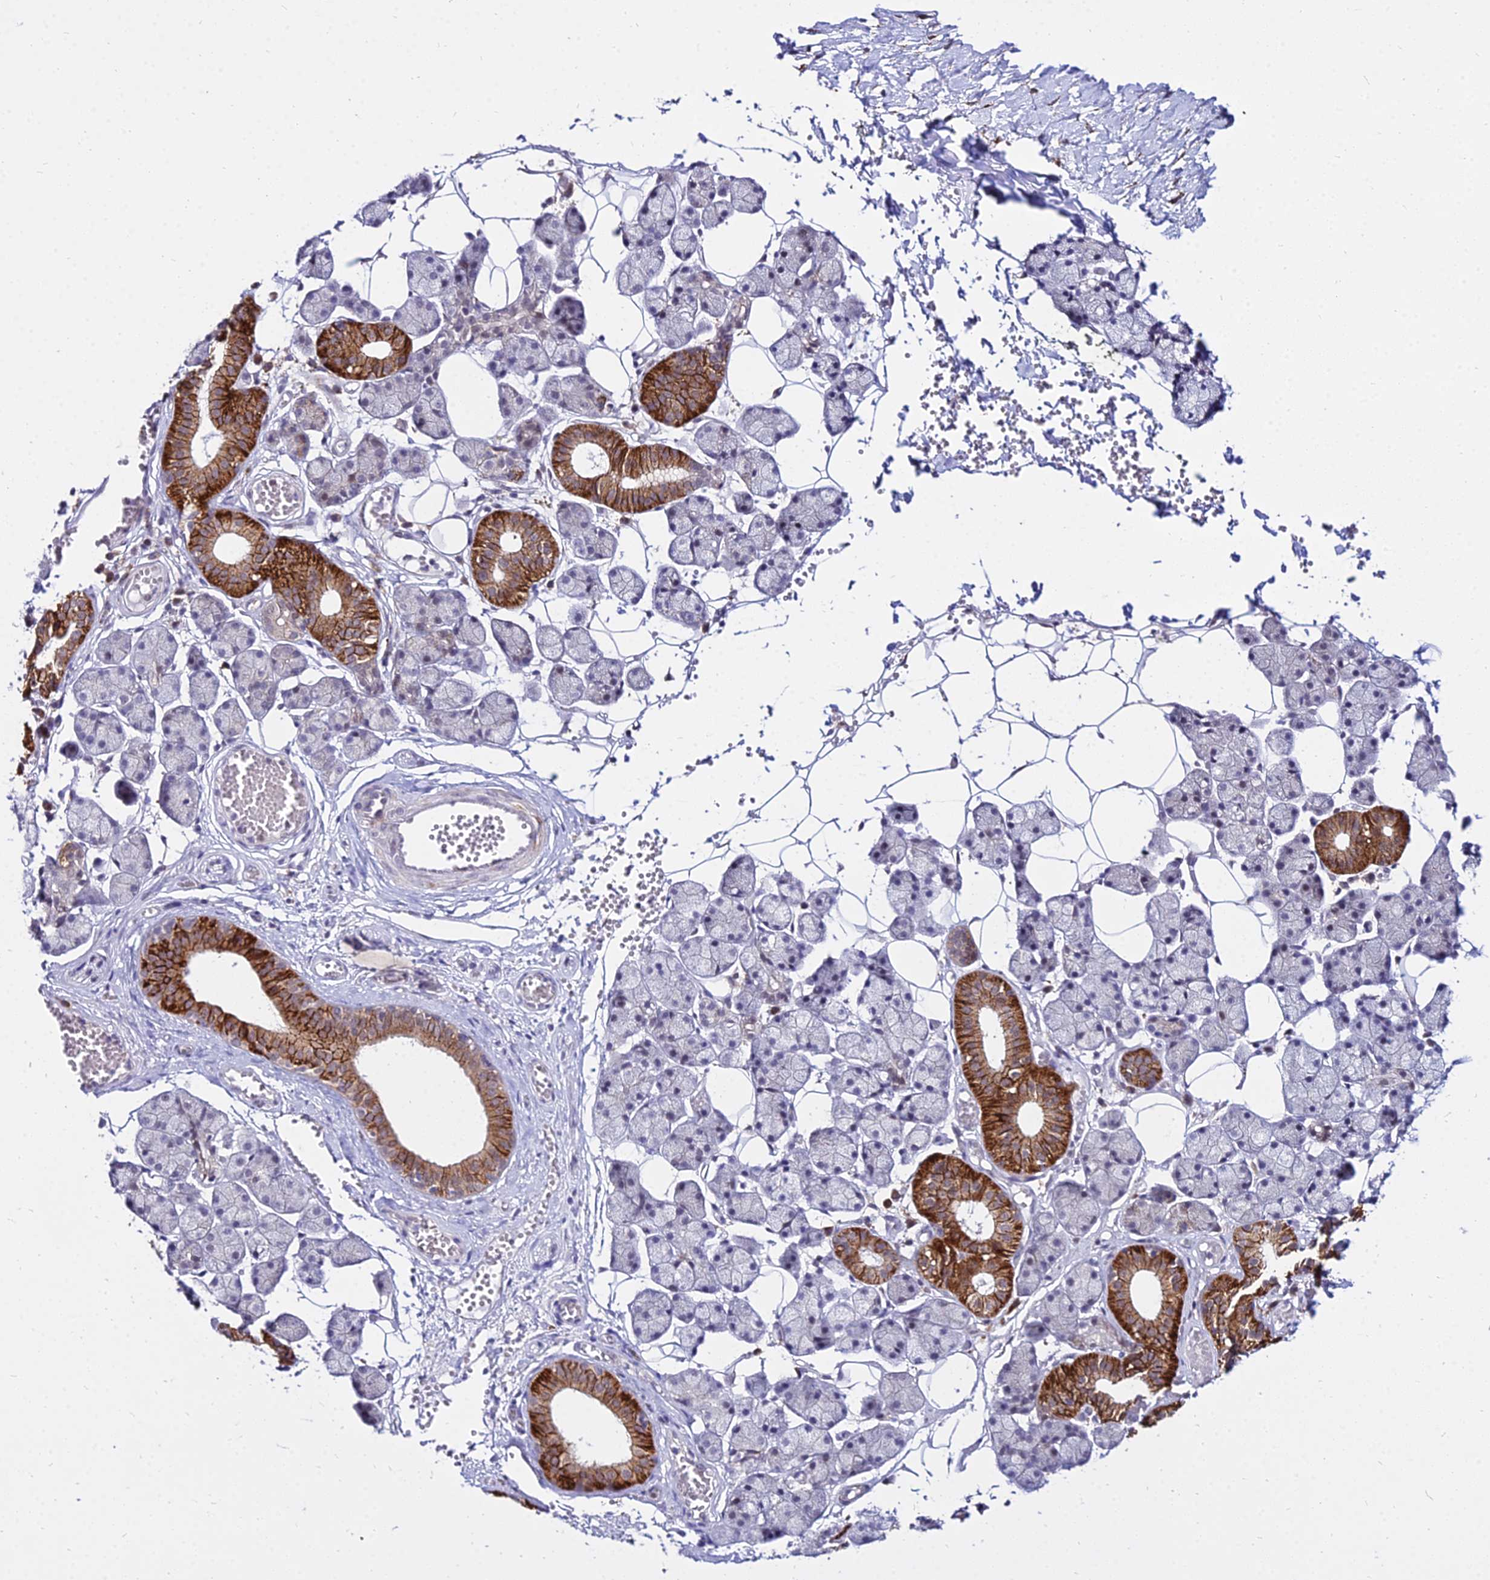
{"staining": {"intensity": "strong", "quantity": "<25%", "location": "cytoplasmic/membranous"}, "tissue": "salivary gland", "cell_type": "Glandular cells", "image_type": "normal", "snomed": [{"axis": "morphology", "description": "Normal tissue, NOS"}, {"axis": "topography", "description": "Salivary gland"}], "caption": "Salivary gland stained for a protein (brown) reveals strong cytoplasmic/membranous positive expression in approximately <25% of glandular cells.", "gene": "C6orf163", "patient": {"sex": "female", "age": 33}}